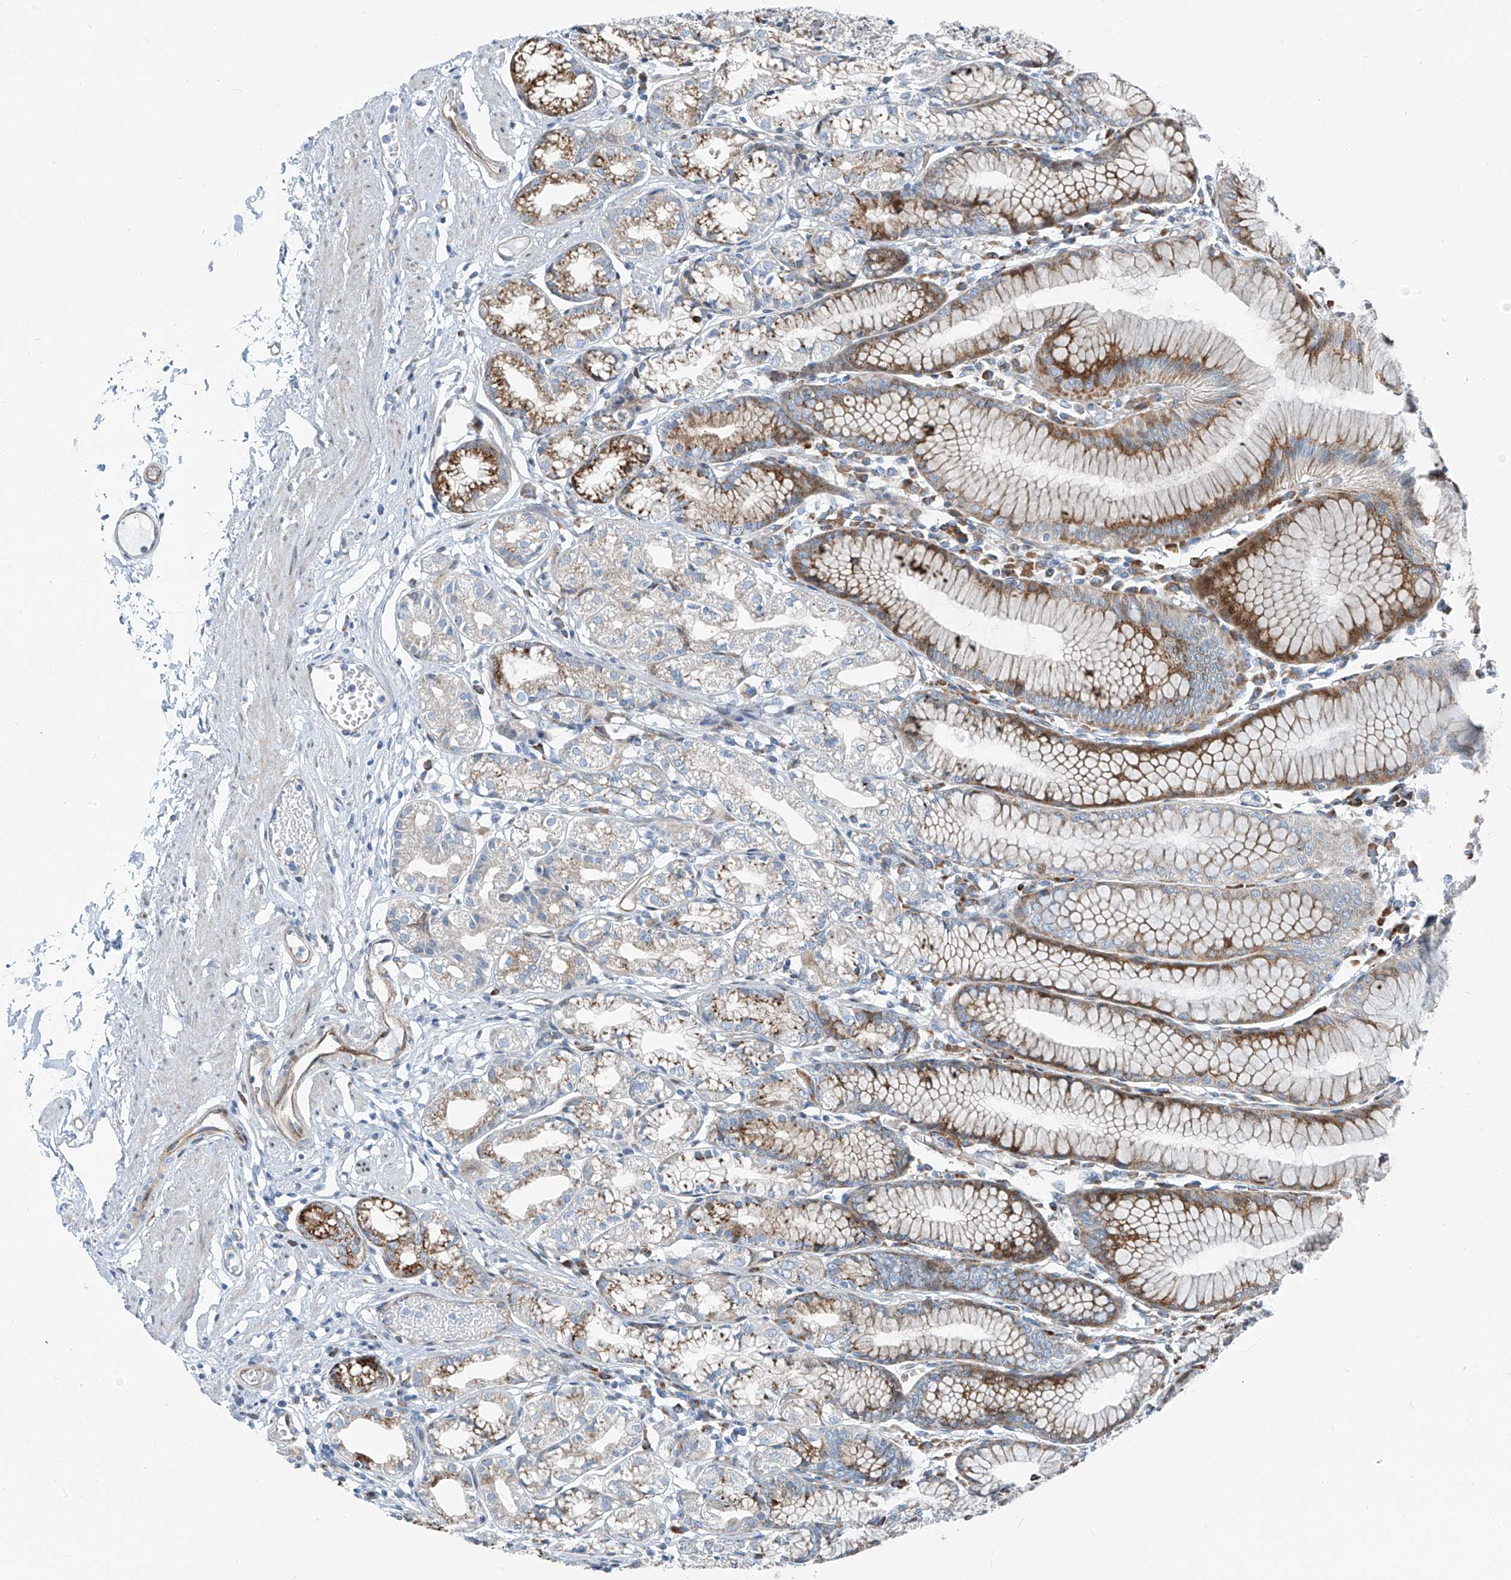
{"staining": {"intensity": "strong", "quantity": "25%-75%", "location": "cytoplasmic/membranous"}, "tissue": "stomach", "cell_type": "Glandular cells", "image_type": "normal", "snomed": [{"axis": "morphology", "description": "Normal tissue, NOS"}, {"axis": "topography", "description": "Stomach"}], "caption": "This photomicrograph shows immunohistochemistry staining of normal human stomach, with high strong cytoplasmic/membranous positivity in about 25%-75% of glandular cells.", "gene": "HIC2", "patient": {"sex": "female", "age": 57}}